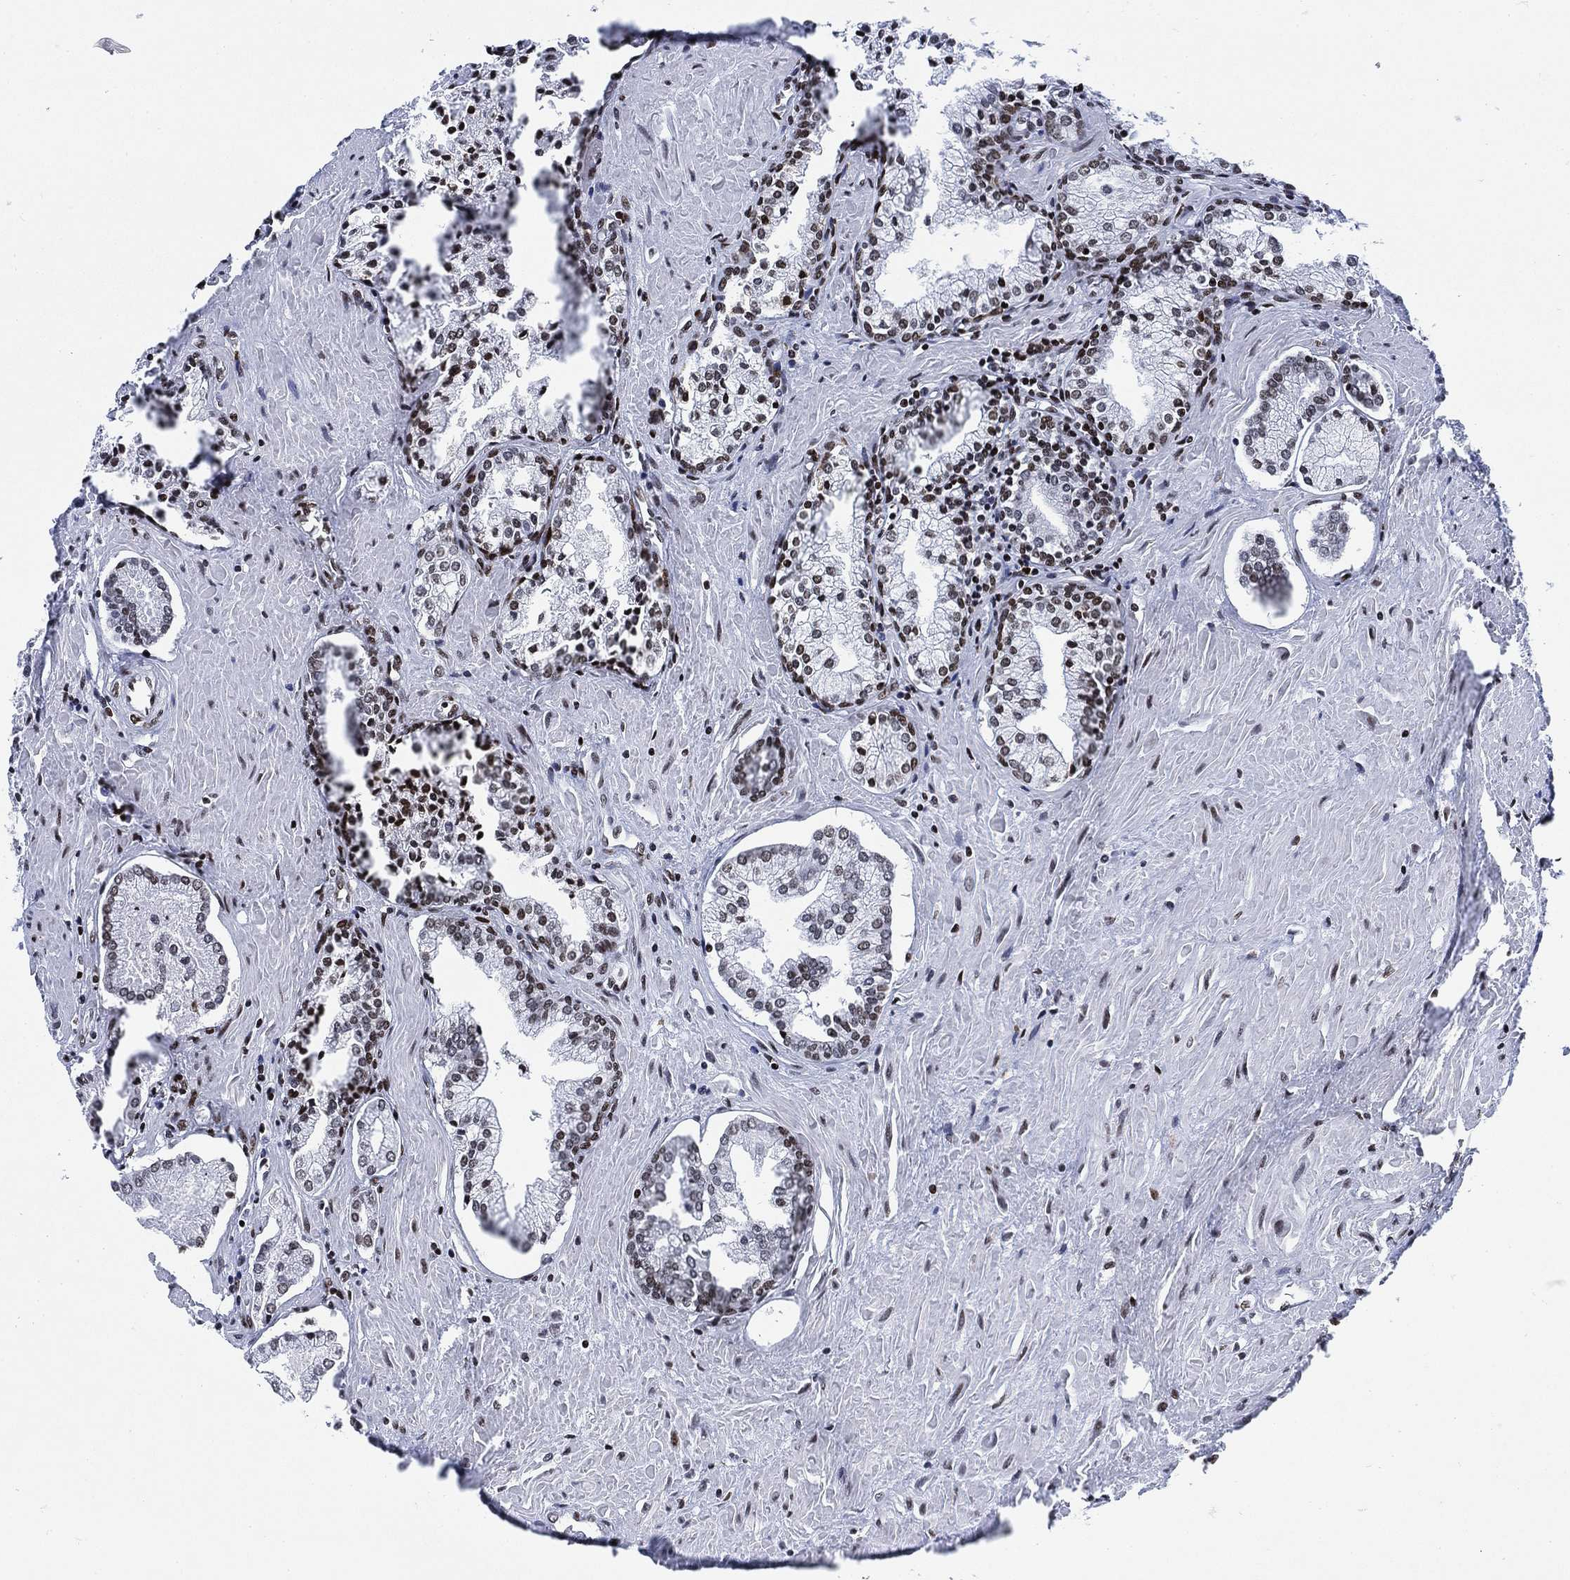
{"staining": {"intensity": "moderate", "quantity": "<25%", "location": "nuclear"}, "tissue": "prostate cancer", "cell_type": "Tumor cells", "image_type": "cancer", "snomed": [{"axis": "morphology", "description": "Adenocarcinoma, NOS"}, {"axis": "topography", "description": "Prostate and seminal vesicle, NOS"}, {"axis": "topography", "description": "Prostate"}], "caption": "Protein staining of prostate cancer tissue reveals moderate nuclear staining in approximately <25% of tumor cells.", "gene": "H1-10", "patient": {"sex": "male", "age": 44}}